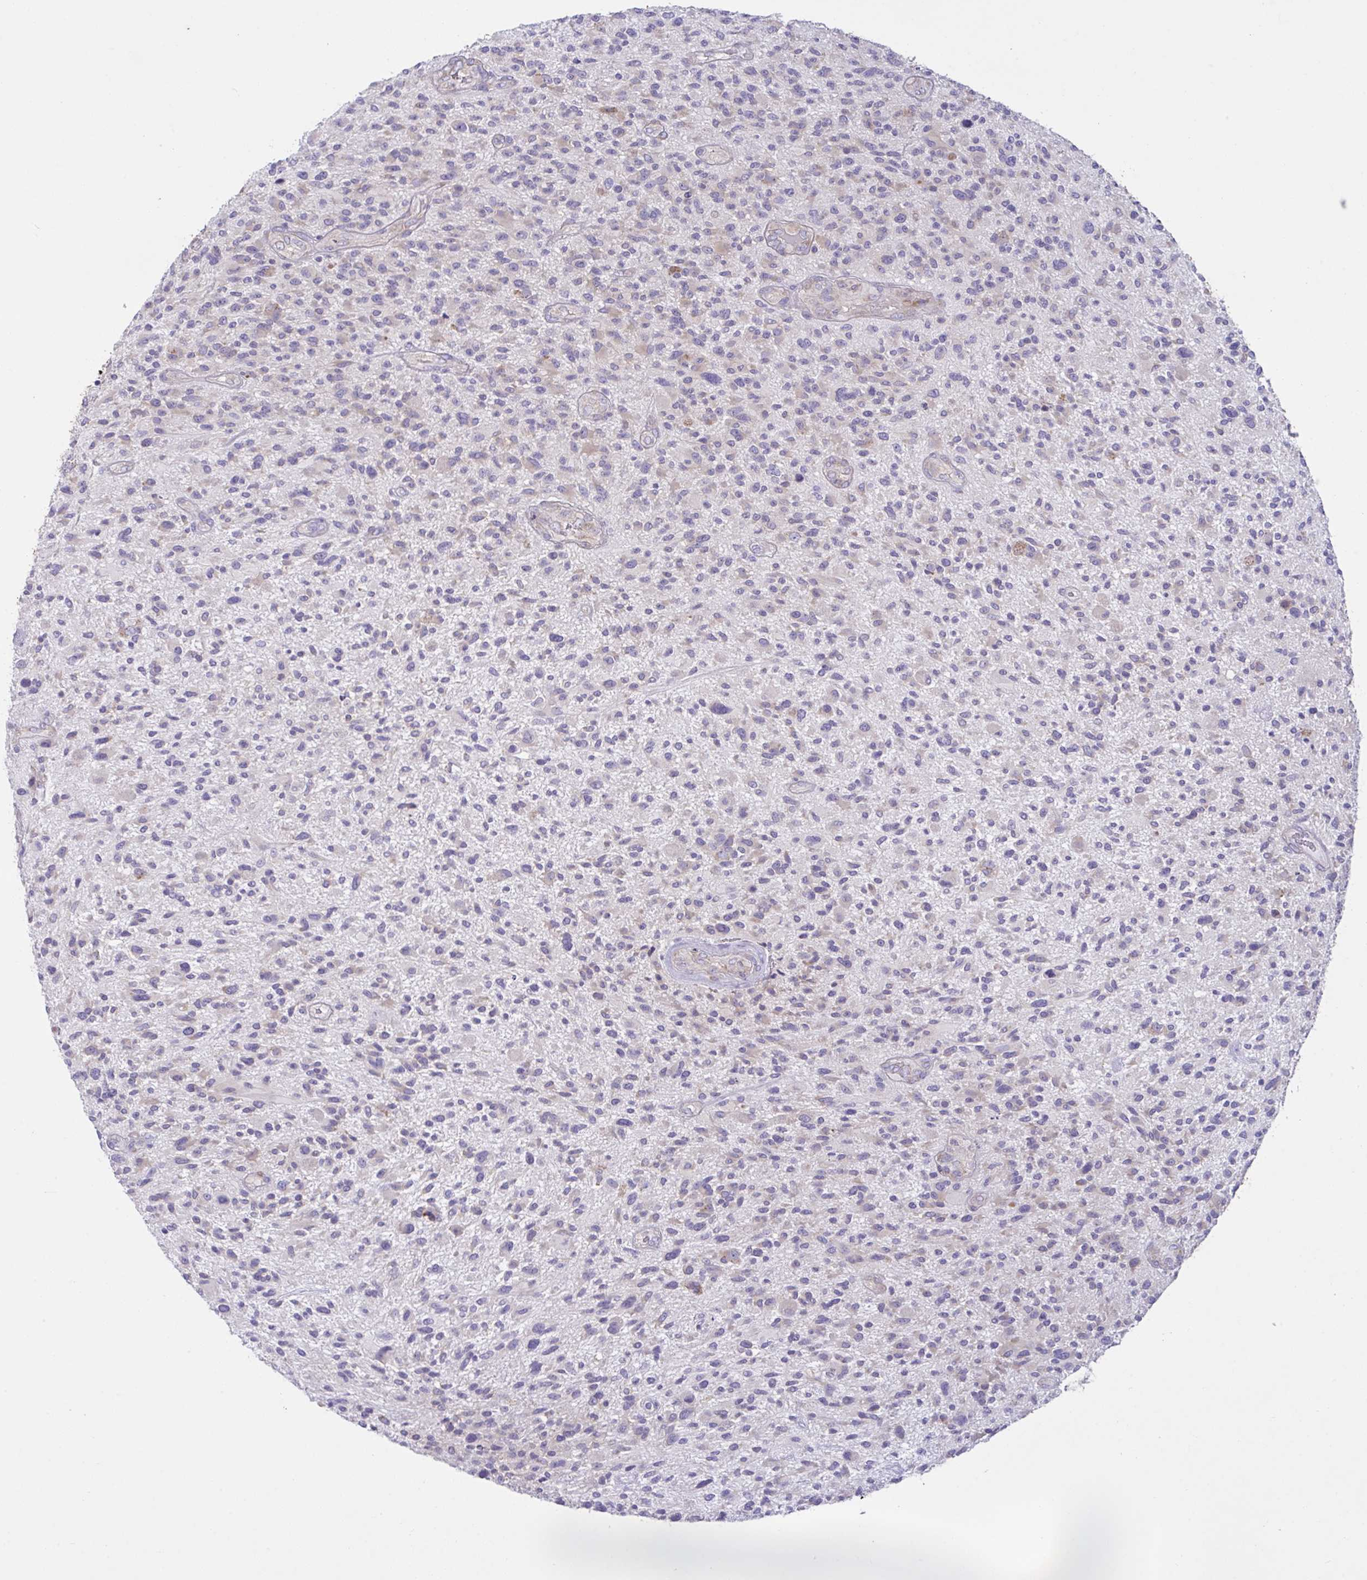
{"staining": {"intensity": "negative", "quantity": "none", "location": "none"}, "tissue": "glioma", "cell_type": "Tumor cells", "image_type": "cancer", "snomed": [{"axis": "morphology", "description": "Glioma, malignant, High grade"}, {"axis": "topography", "description": "Brain"}], "caption": "A micrograph of malignant glioma (high-grade) stained for a protein displays no brown staining in tumor cells. (DAB (3,3'-diaminobenzidine) immunohistochemistry with hematoxylin counter stain).", "gene": "FAU", "patient": {"sex": "male", "age": 47}}